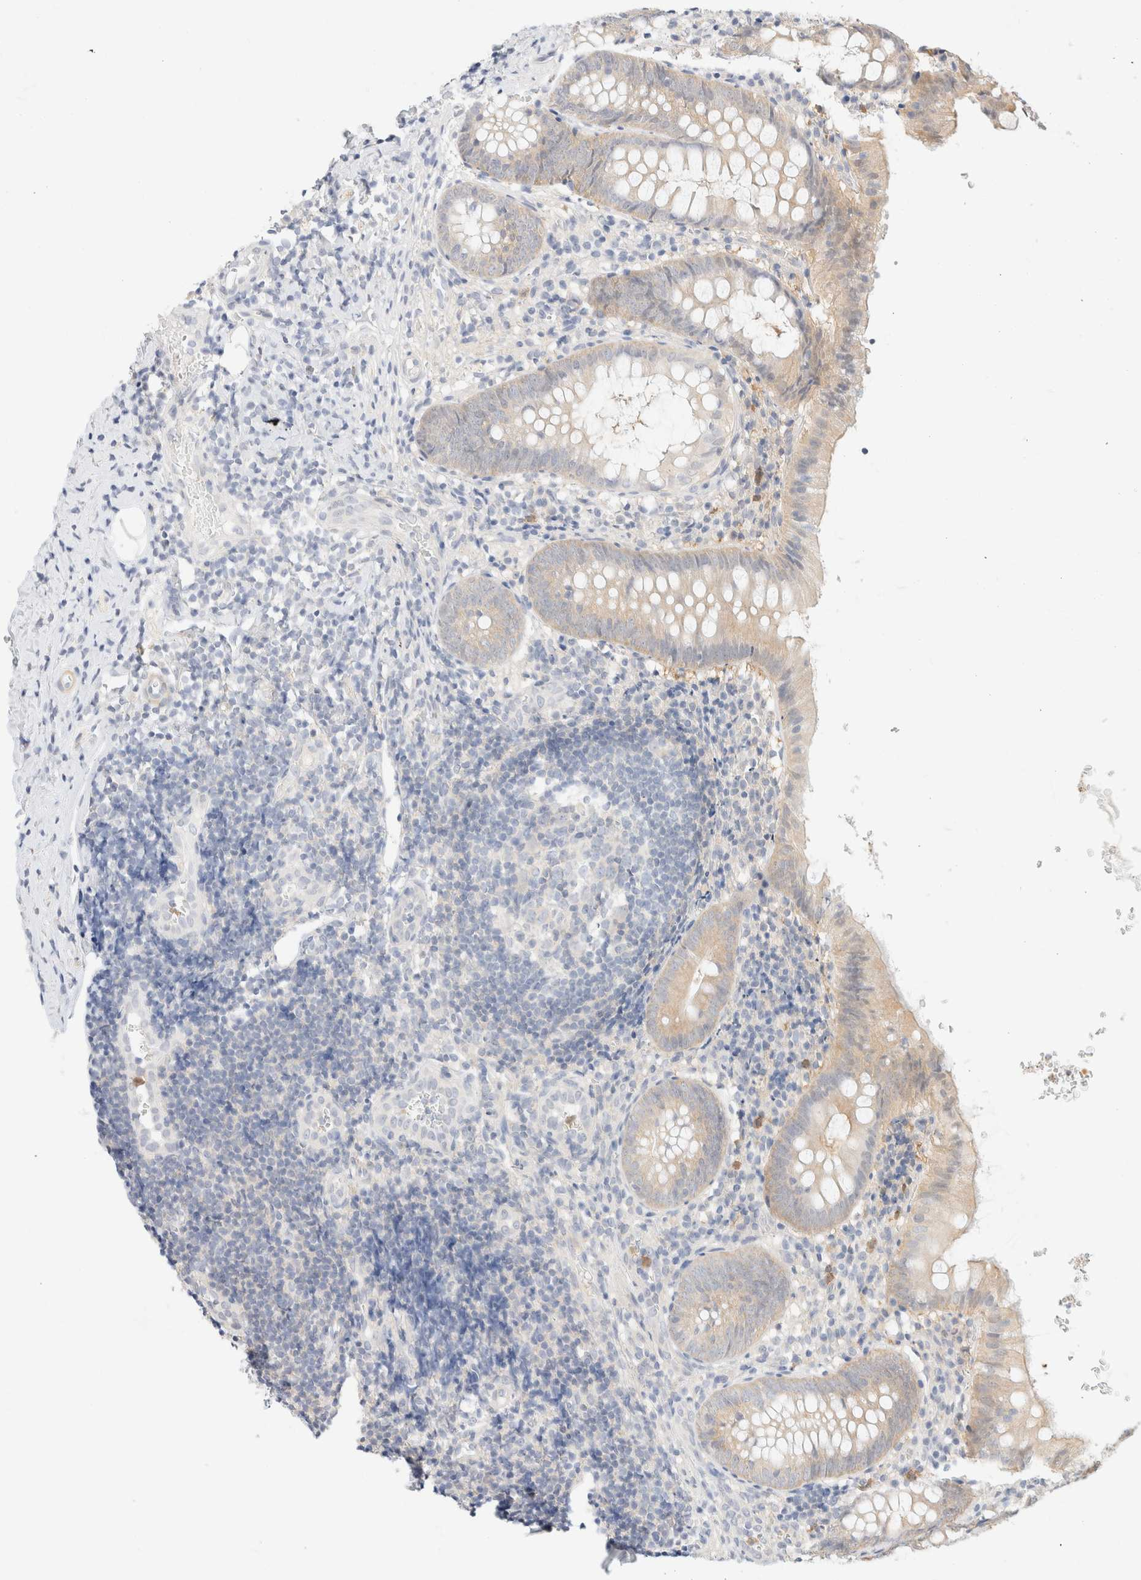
{"staining": {"intensity": "weak", "quantity": ">75%", "location": "cytoplasmic/membranous"}, "tissue": "appendix", "cell_type": "Glandular cells", "image_type": "normal", "snomed": [{"axis": "morphology", "description": "Normal tissue, NOS"}, {"axis": "topography", "description": "Appendix"}], "caption": "Brown immunohistochemical staining in benign appendix shows weak cytoplasmic/membranous expression in approximately >75% of glandular cells. (brown staining indicates protein expression, while blue staining denotes nuclei).", "gene": "GPI", "patient": {"sex": "male", "age": 8}}